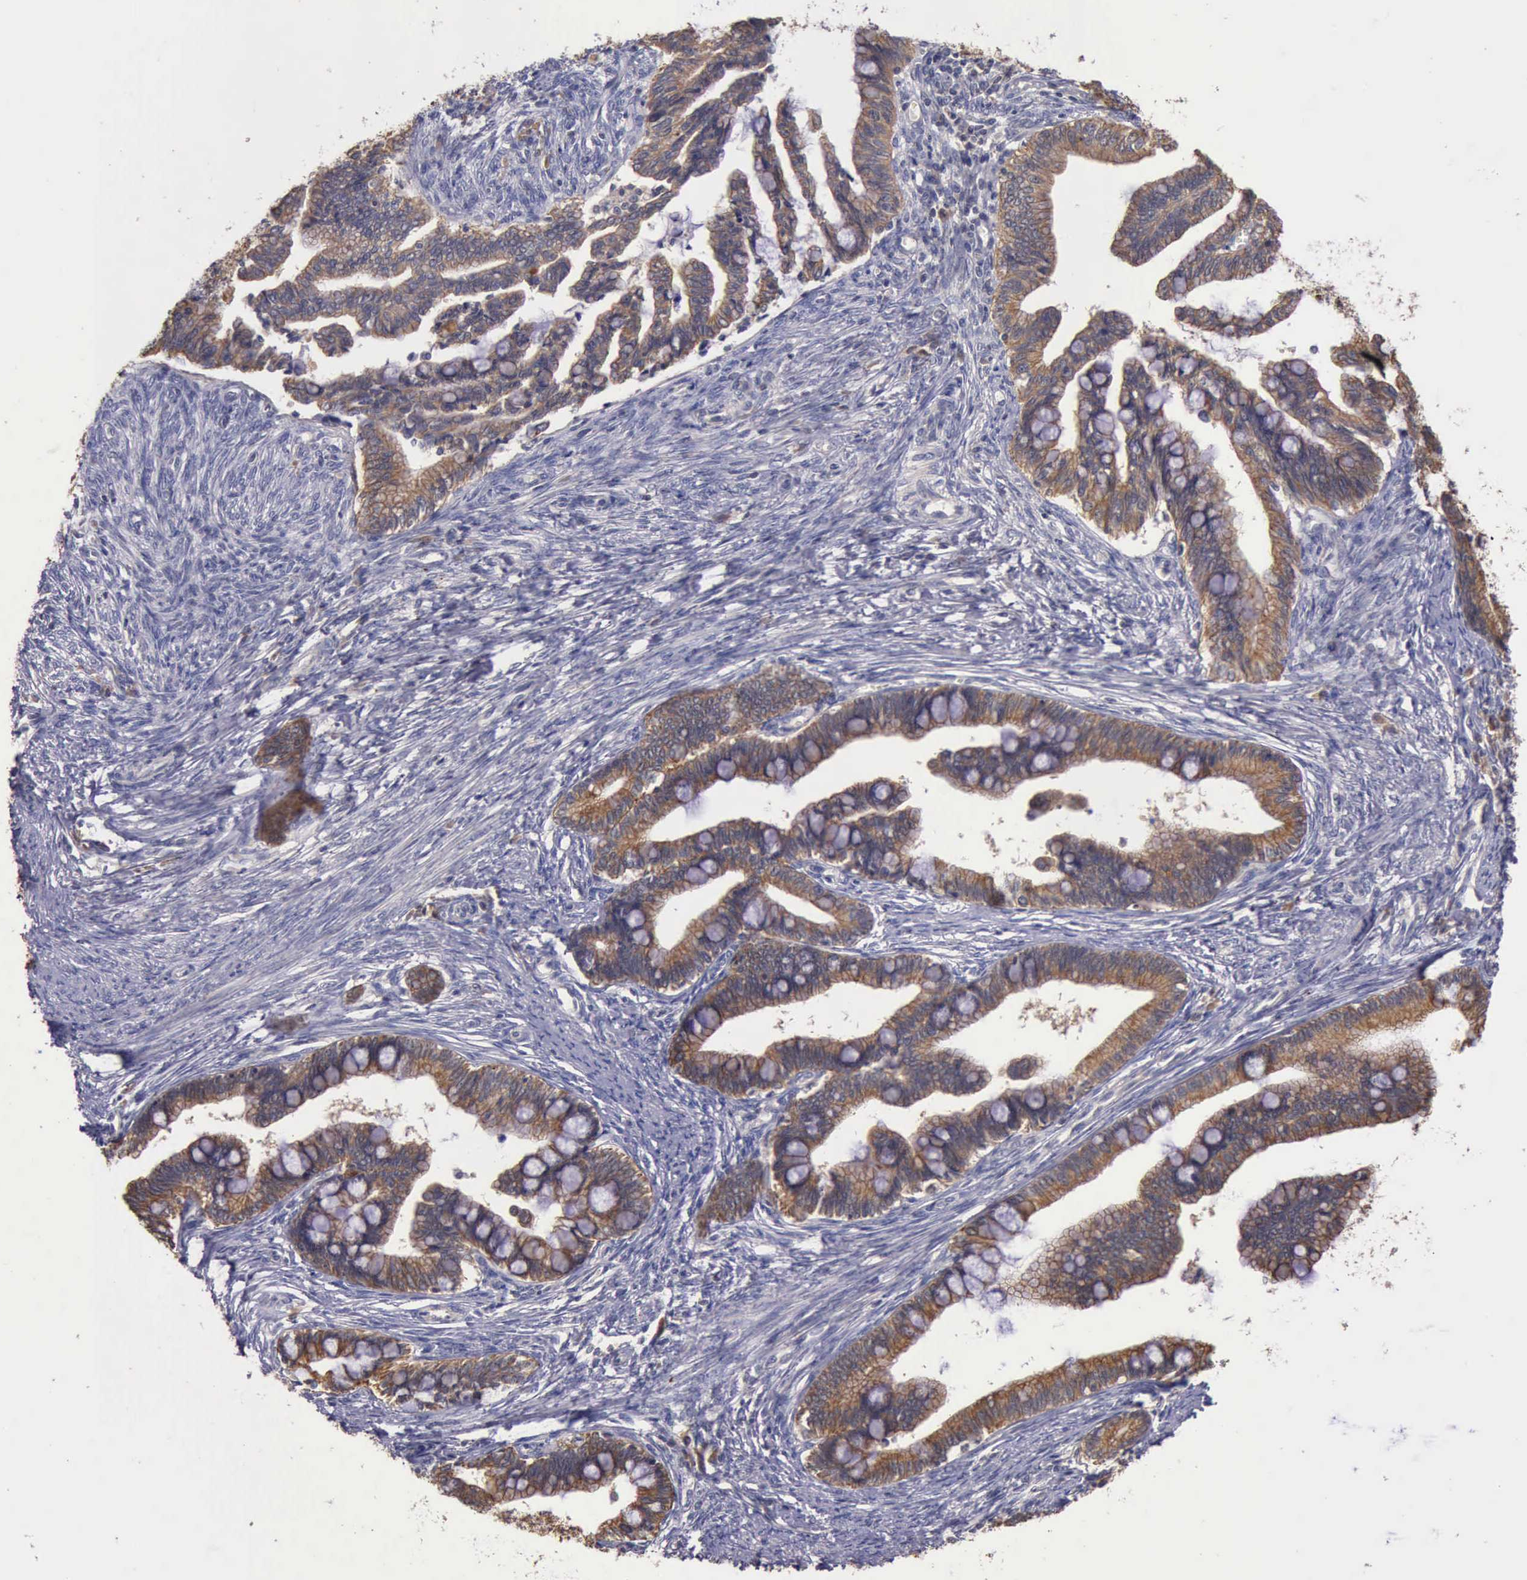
{"staining": {"intensity": "weak", "quantity": ">75%", "location": "cytoplasmic/membranous"}, "tissue": "cervical cancer", "cell_type": "Tumor cells", "image_type": "cancer", "snomed": [{"axis": "morphology", "description": "Adenocarcinoma, NOS"}, {"axis": "topography", "description": "Cervix"}], "caption": "Adenocarcinoma (cervical) stained with a protein marker shows weak staining in tumor cells.", "gene": "RAB39B", "patient": {"sex": "female", "age": 36}}